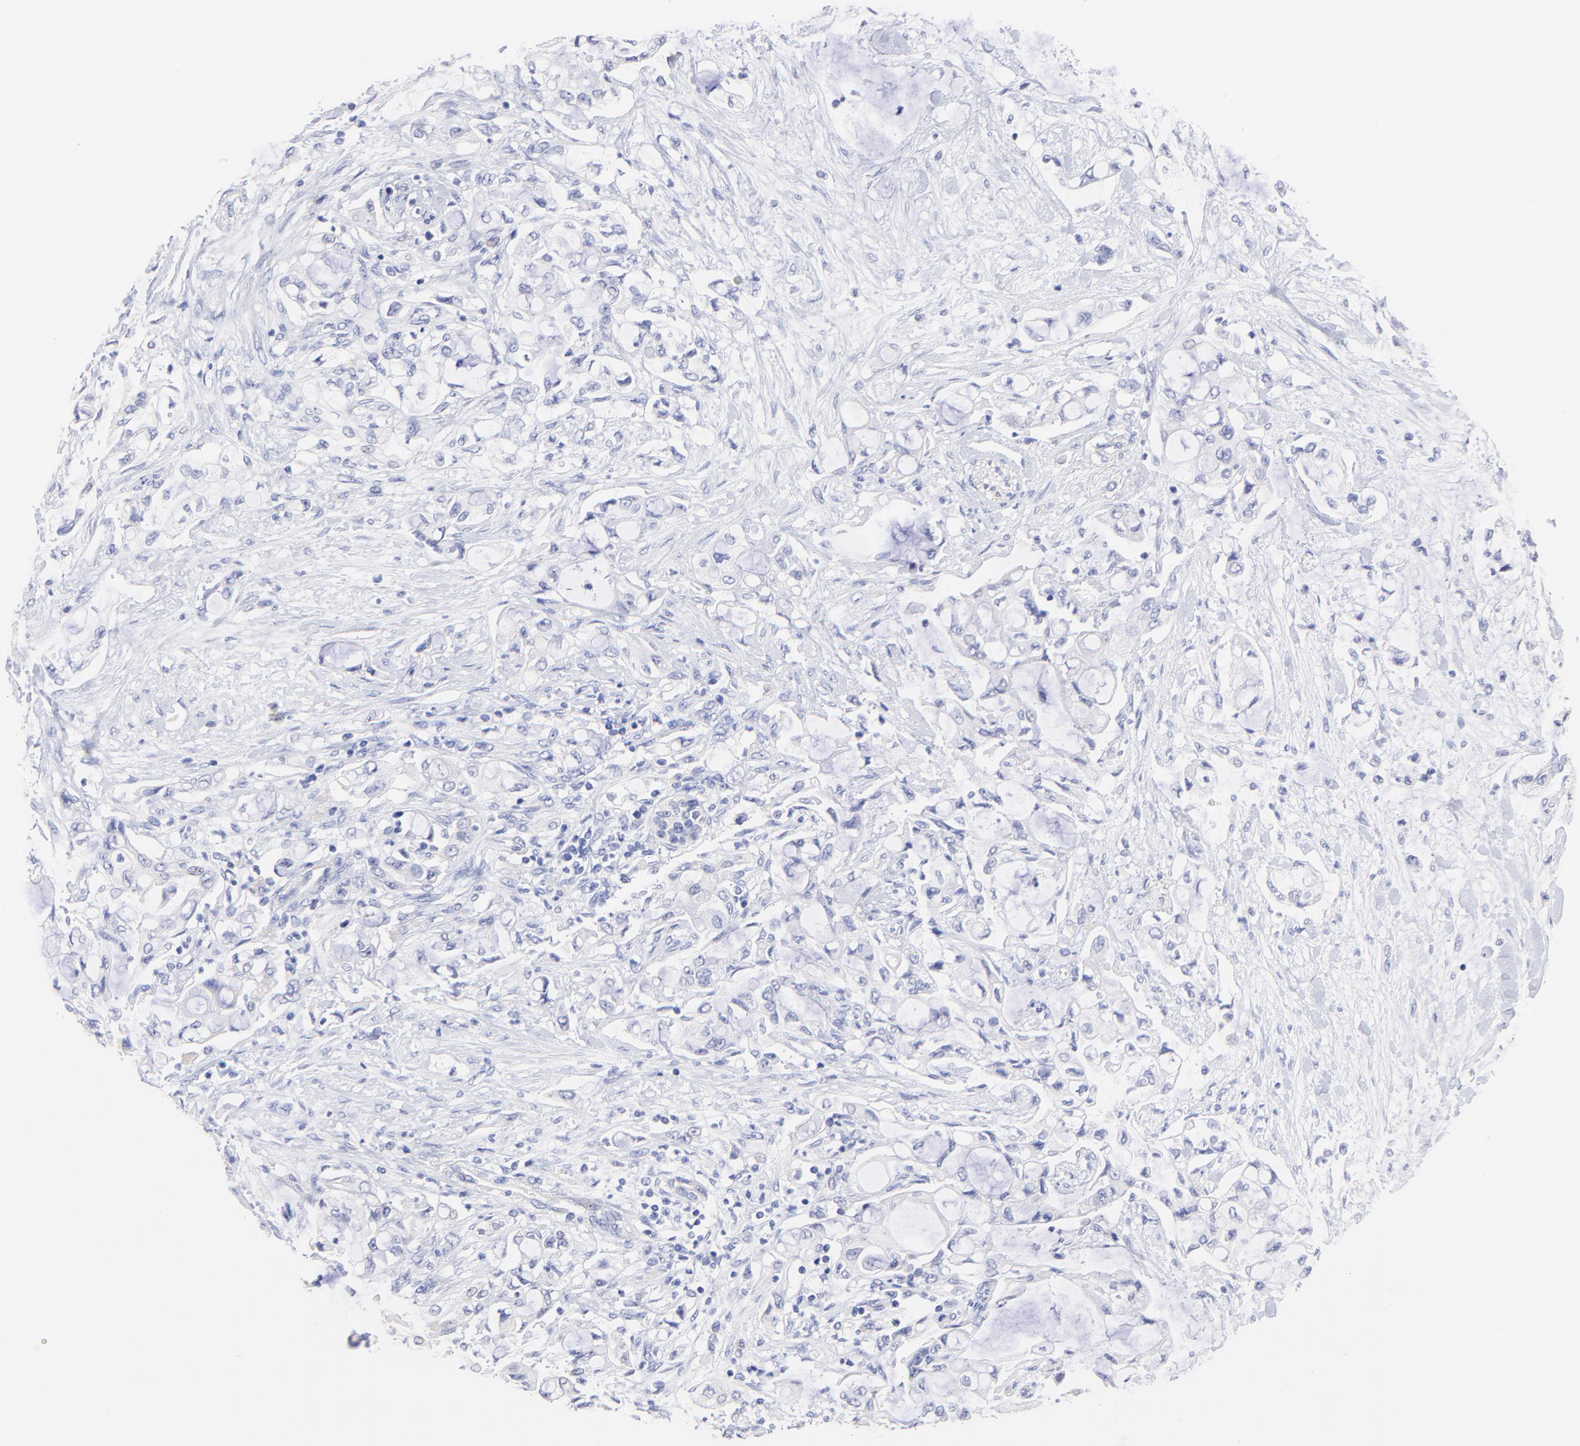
{"staining": {"intensity": "negative", "quantity": "none", "location": "none"}, "tissue": "pancreatic cancer", "cell_type": "Tumor cells", "image_type": "cancer", "snomed": [{"axis": "morphology", "description": "Adenocarcinoma, NOS"}, {"axis": "topography", "description": "Pancreas"}], "caption": "This is an immunohistochemistry (IHC) photomicrograph of pancreatic adenocarcinoma. There is no staining in tumor cells.", "gene": "CFAP57", "patient": {"sex": "female", "age": 70}}